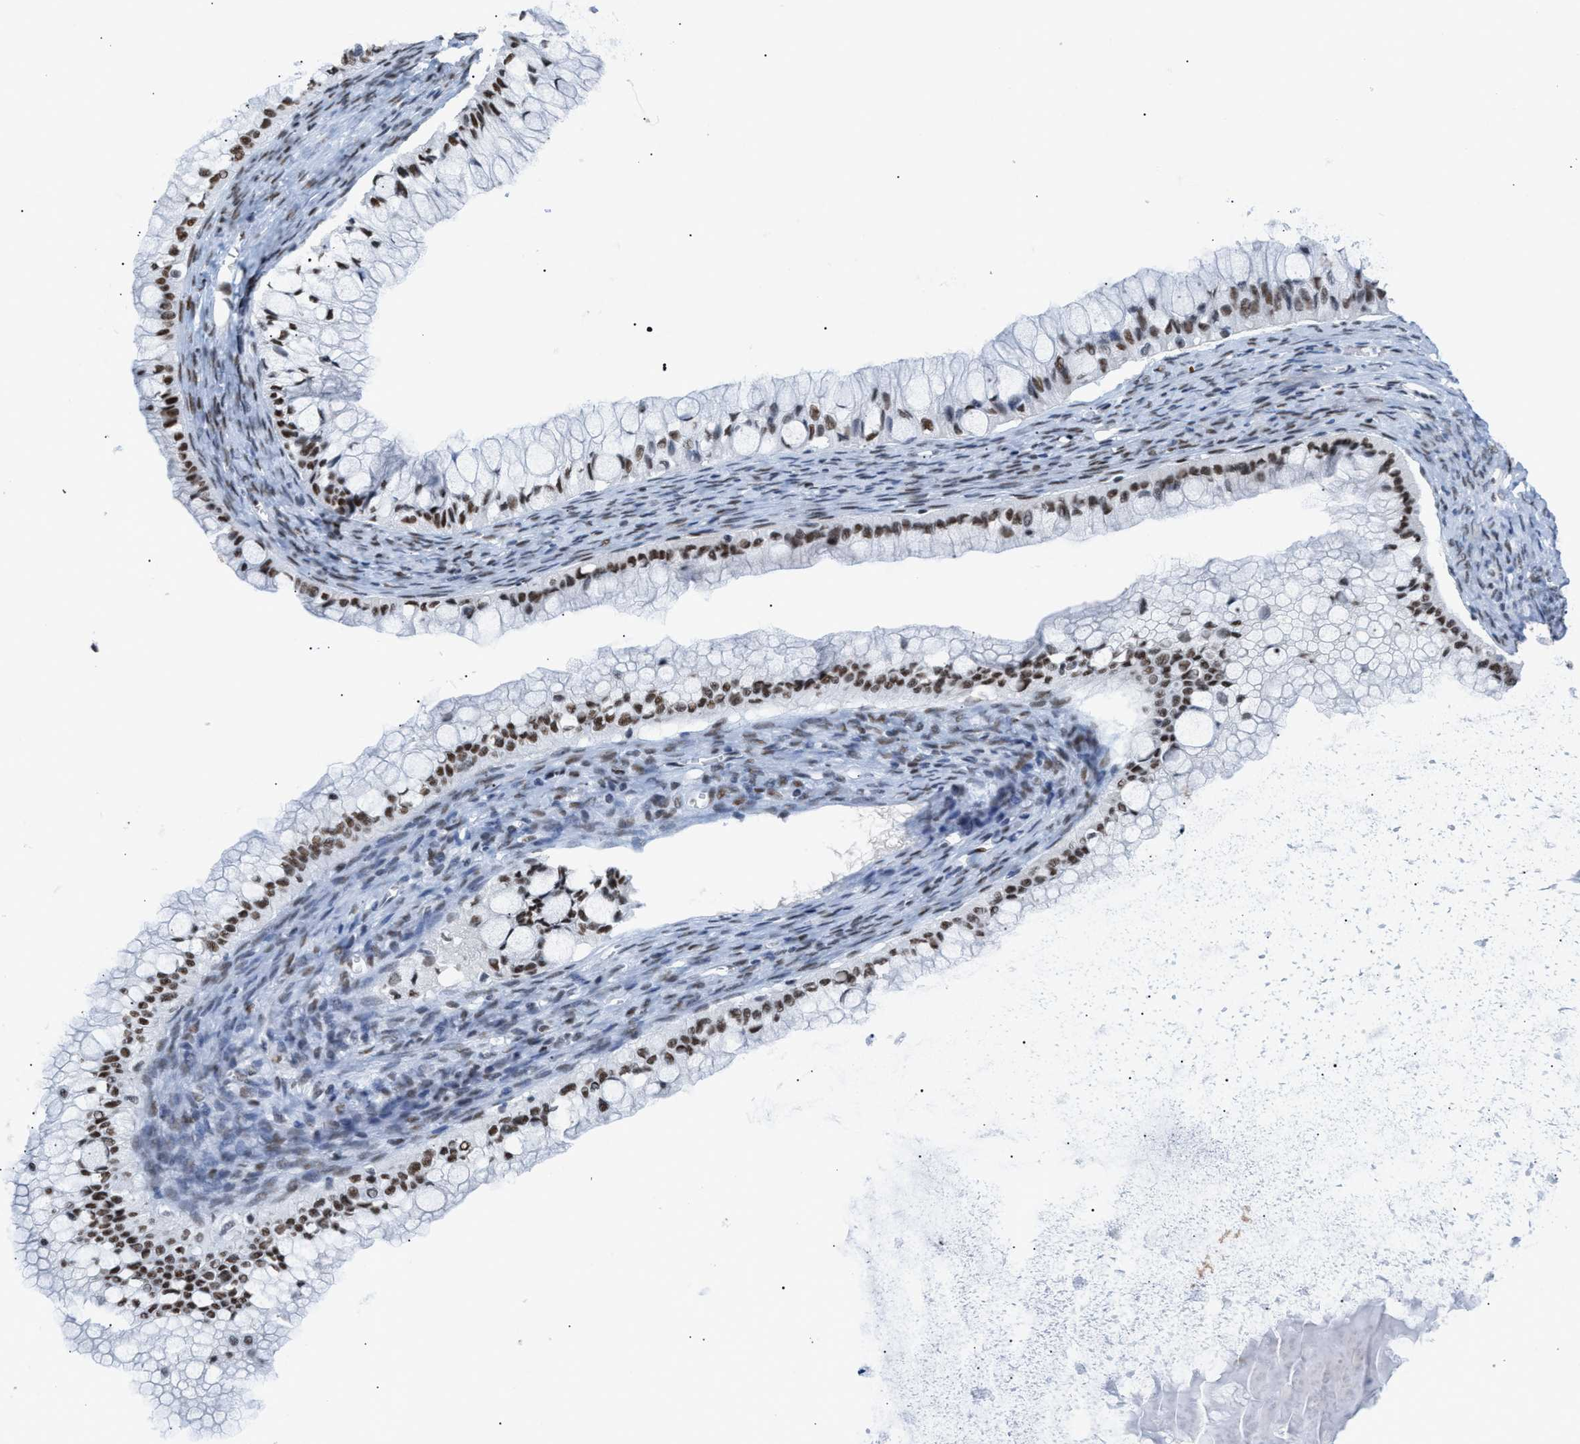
{"staining": {"intensity": "moderate", "quantity": ">75%", "location": "nuclear"}, "tissue": "ovarian cancer", "cell_type": "Tumor cells", "image_type": "cancer", "snomed": [{"axis": "morphology", "description": "Cystadenocarcinoma, mucinous, NOS"}, {"axis": "topography", "description": "Ovary"}], "caption": "Ovarian mucinous cystadenocarcinoma stained for a protein (brown) displays moderate nuclear positive expression in about >75% of tumor cells.", "gene": "CCAR2", "patient": {"sex": "female", "age": 57}}